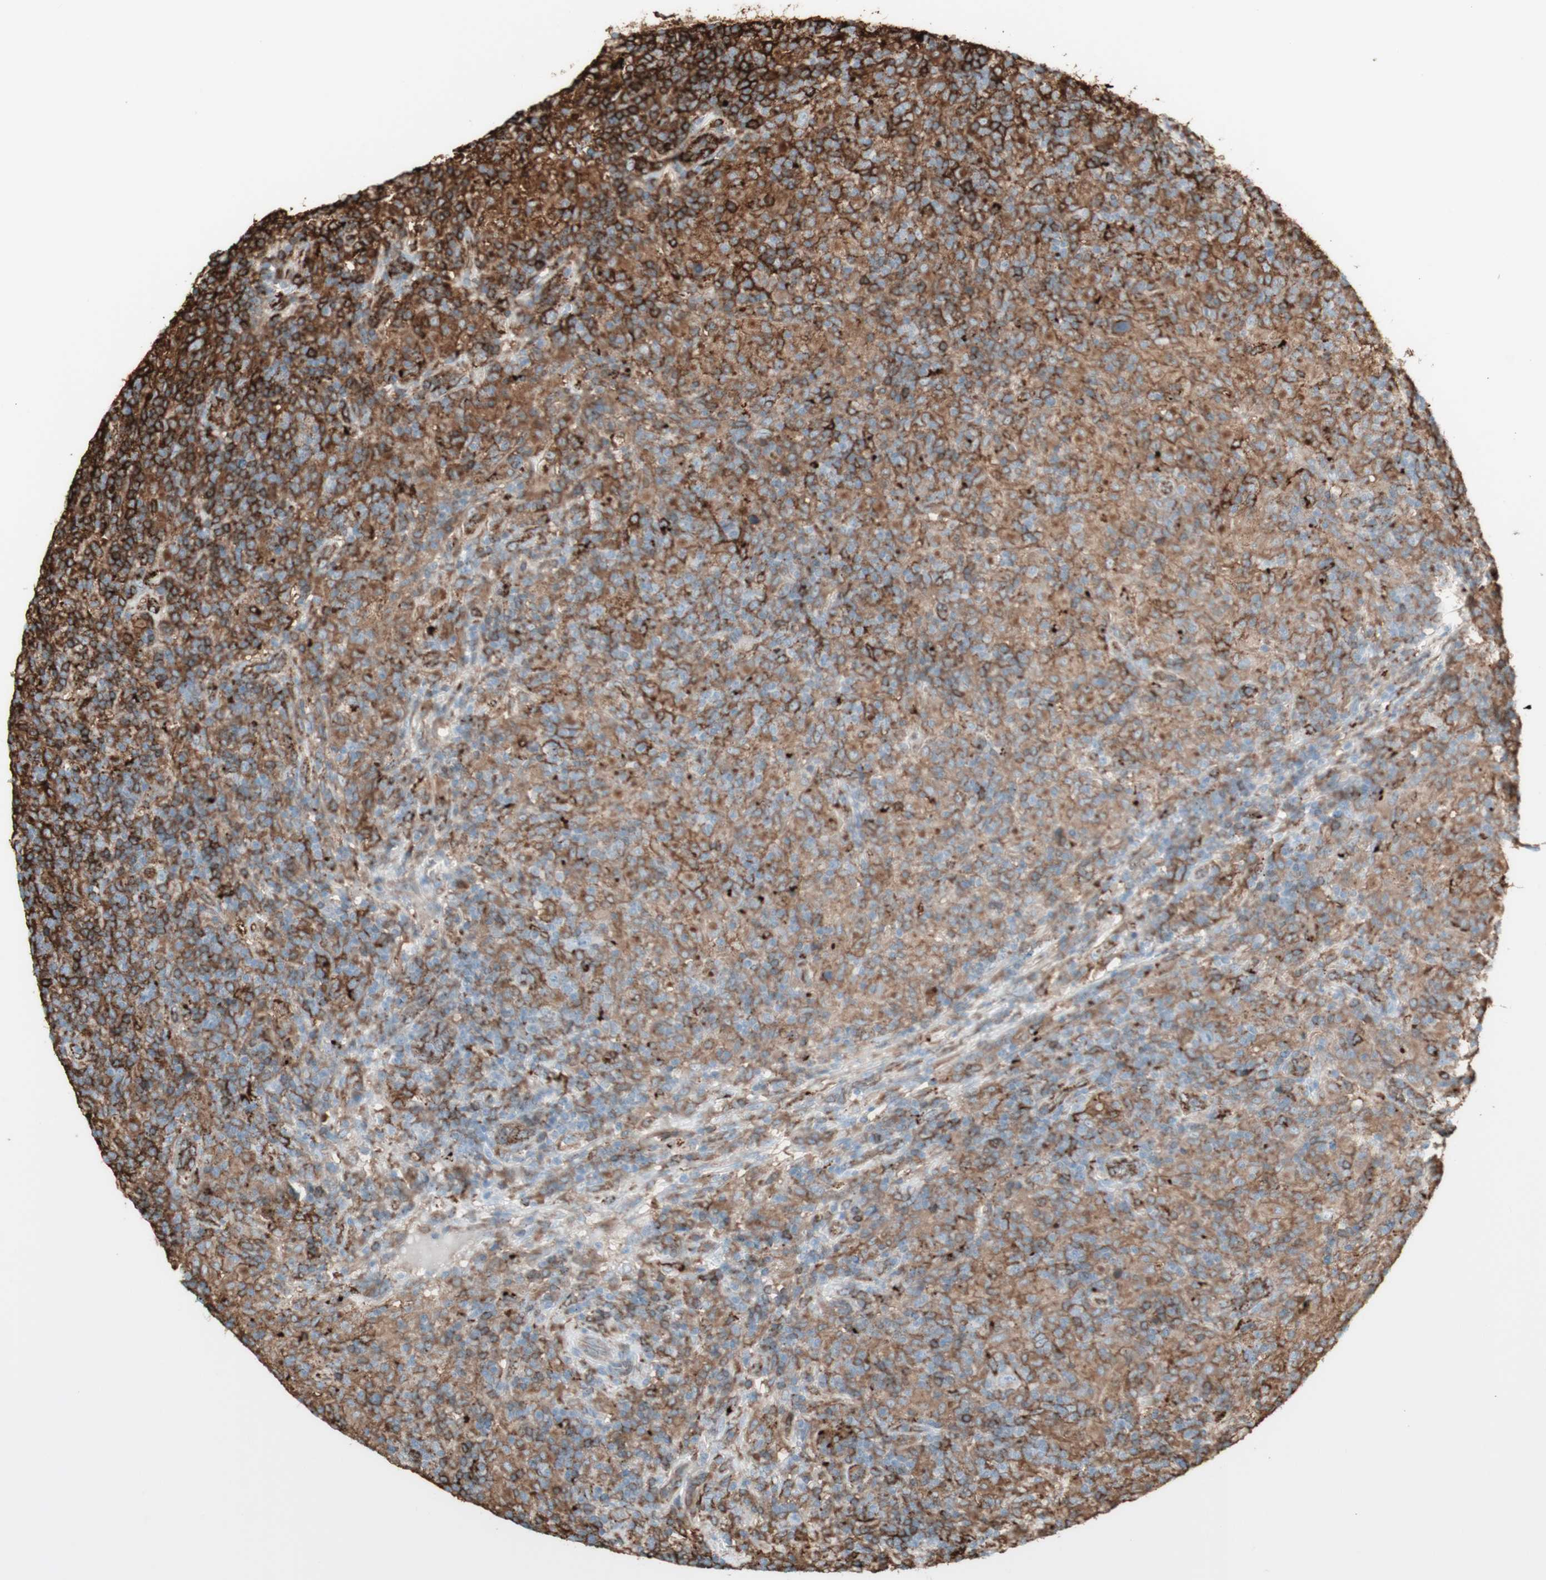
{"staining": {"intensity": "moderate", "quantity": ">75%", "location": "cytoplasmic/membranous"}, "tissue": "lymphoma", "cell_type": "Tumor cells", "image_type": "cancer", "snomed": [{"axis": "morphology", "description": "Hodgkin's disease, NOS"}, {"axis": "topography", "description": "Lymph node"}], "caption": "An image showing moderate cytoplasmic/membranous positivity in about >75% of tumor cells in Hodgkin's disease, as visualized by brown immunohistochemical staining.", "gene": "HLA-DPB1", "patient": {"sex": "male", "age": 70}}